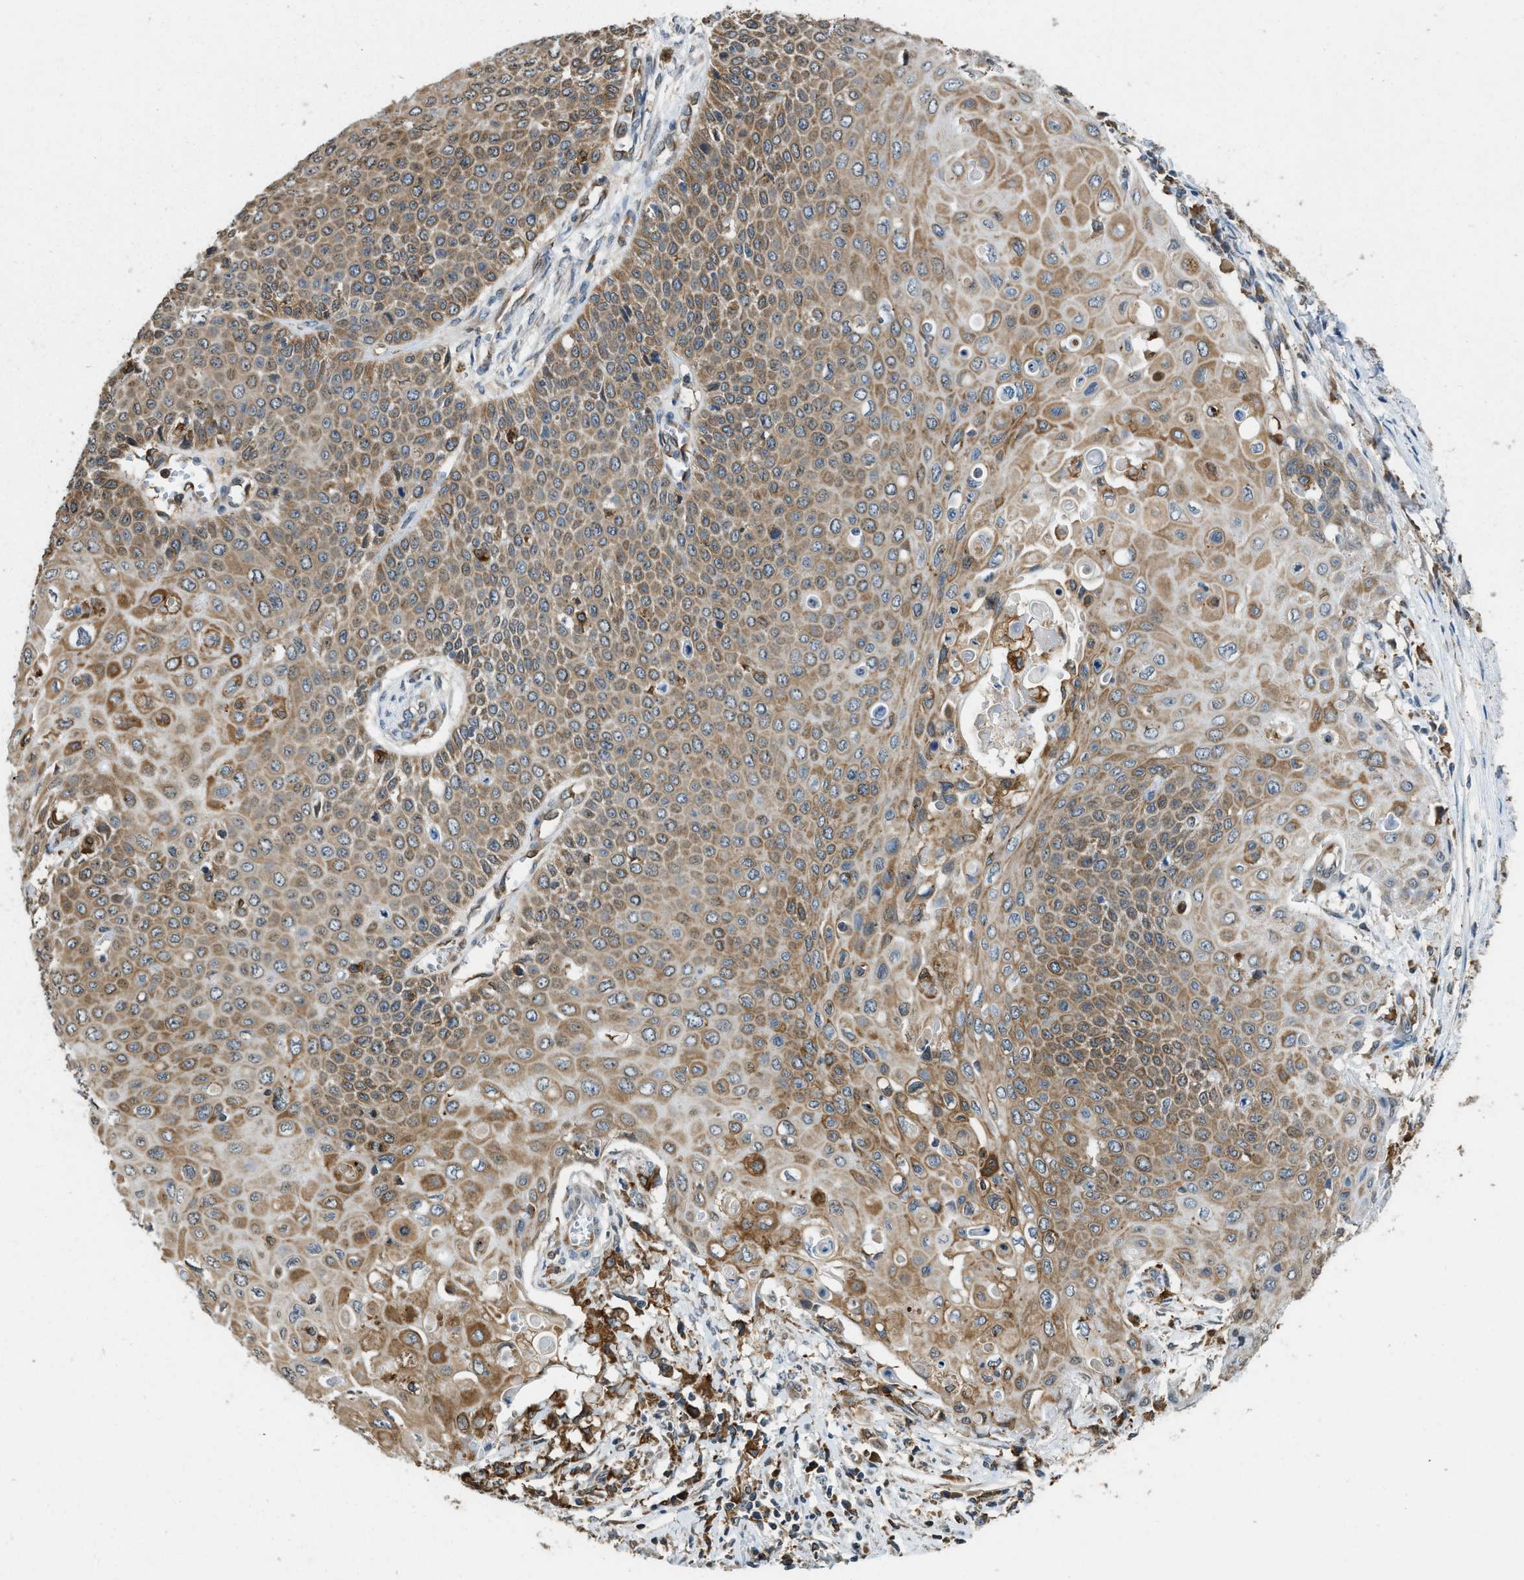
{"staining": {"intensity": "moderate", "quantity": ">75%", "location": "cytoplasmic/membranous"}, "tissue": "cervical cancer", "cell_type": "Tumor cells", "image_type": "cancer", "snomed": [{"axis": "morphology", "description": "Squamous cell carcinoma, NOS"}, {"axis": "topography", "description": "Cervix"}], "caption": "Cervical squamous cell carcinoma was stained to show a protein in brown. There is medium levels of moderate cytoplasmic/membranous positivity in approximately >75% of tumor cells. Using DAB (3,3'-diaminobenzidine) (brown) and hematoxylin (blue) stains, captured at high magnification using brightfield microscopy.", "gene": "BCAP31", "patient": {"sex": "female", "age": 39}}